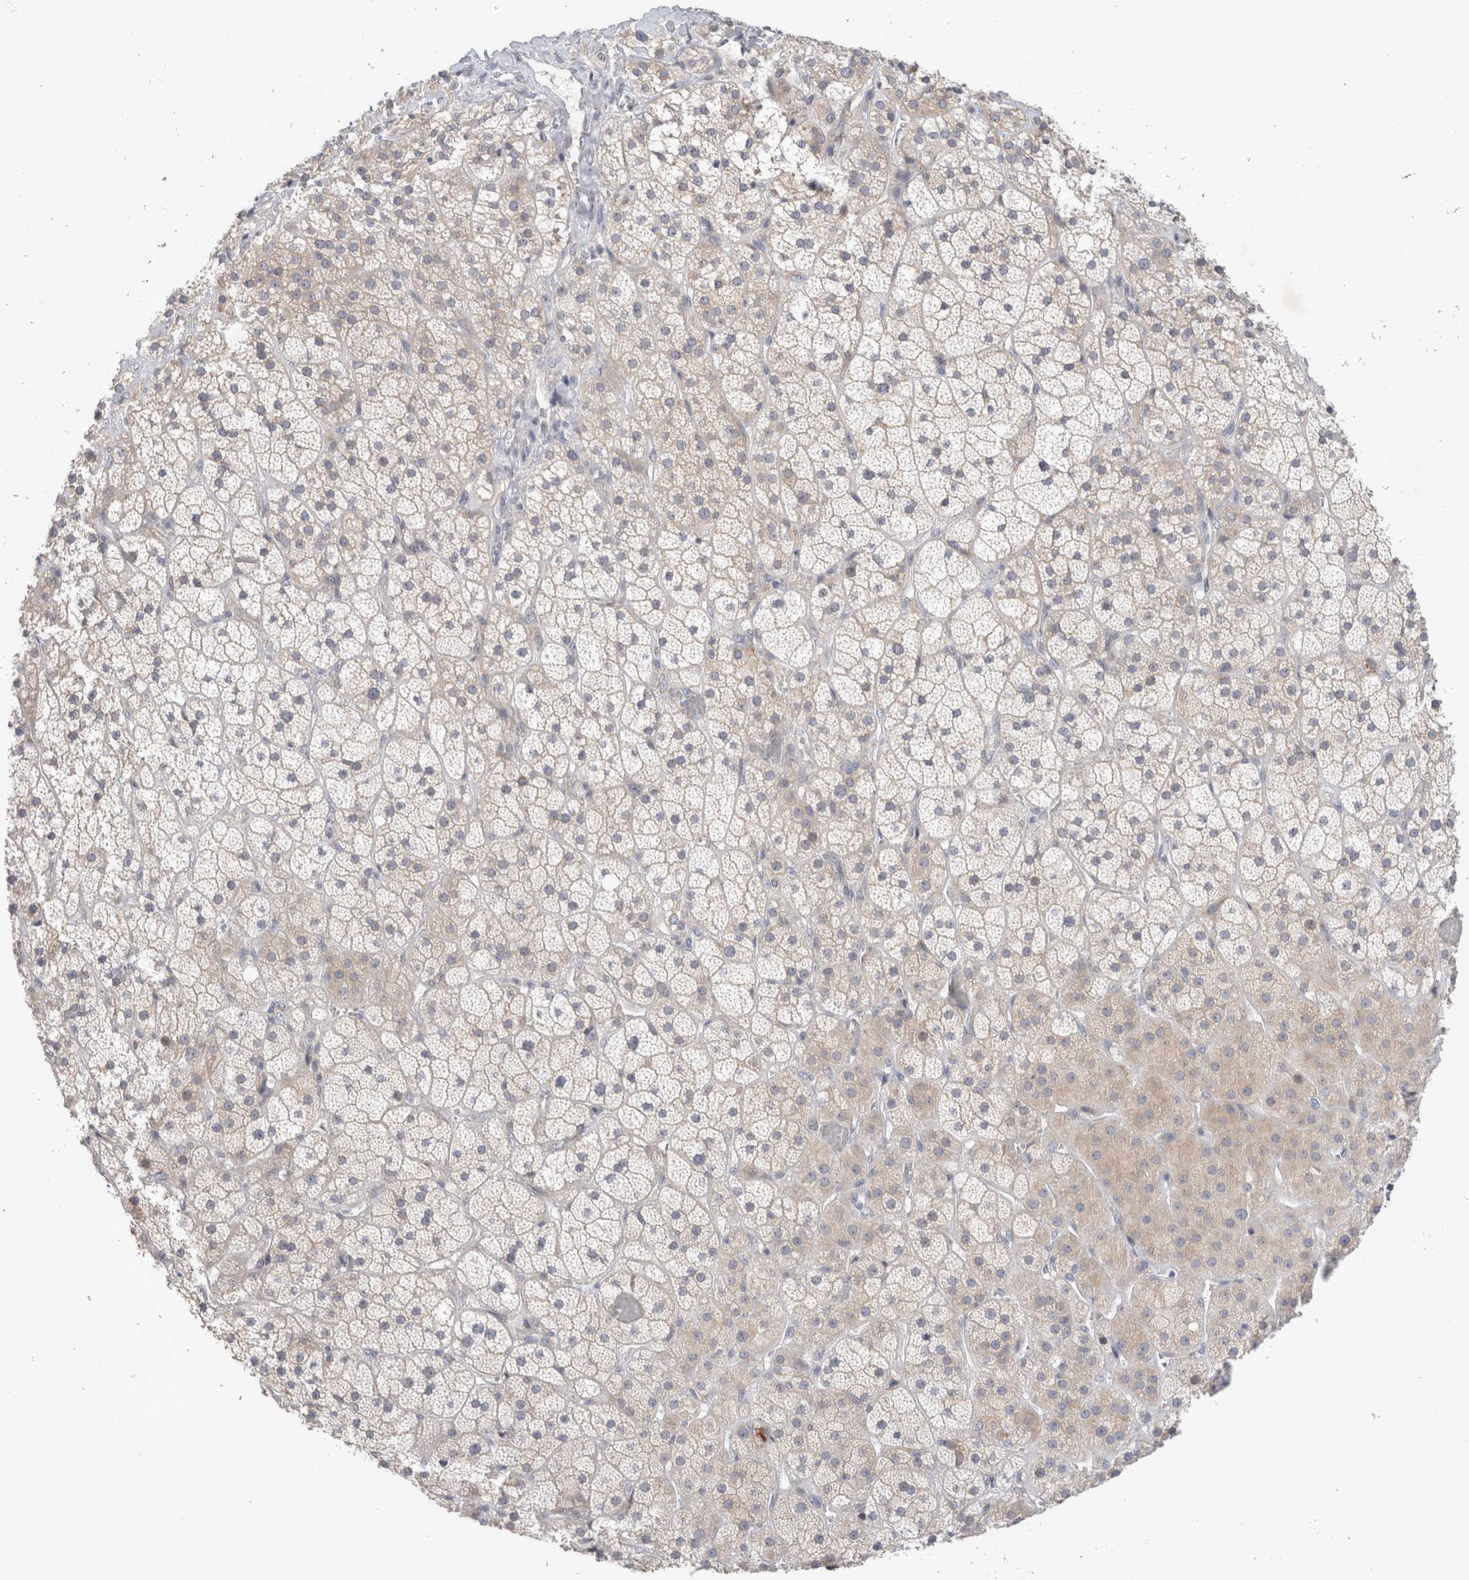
{"staining": {"intensity": "weak", "quantity": "25%-75%", "location": "cytoplasmic/membranous"}, "tissue": "adrenal gland", "cell_type": "Glandular cells", "image_type": "normal", "snomed": [{"axis": "morphology", "description": "Normal tissue, NOS"}, {"axis": "topography", "description": "Adrenal gland"}], "caption": "Adrenal gland stained with IHC shows weak cytoplasmic/membranous expression in approximately 25%-75% of glandular cells. The protein is stained brown, and the nuclei are stained in blue (DAB IHC with brightfield microscopy, high magnification).", "gene": "NEDD4L", "patient": {"sex": "male", "age": 57}}